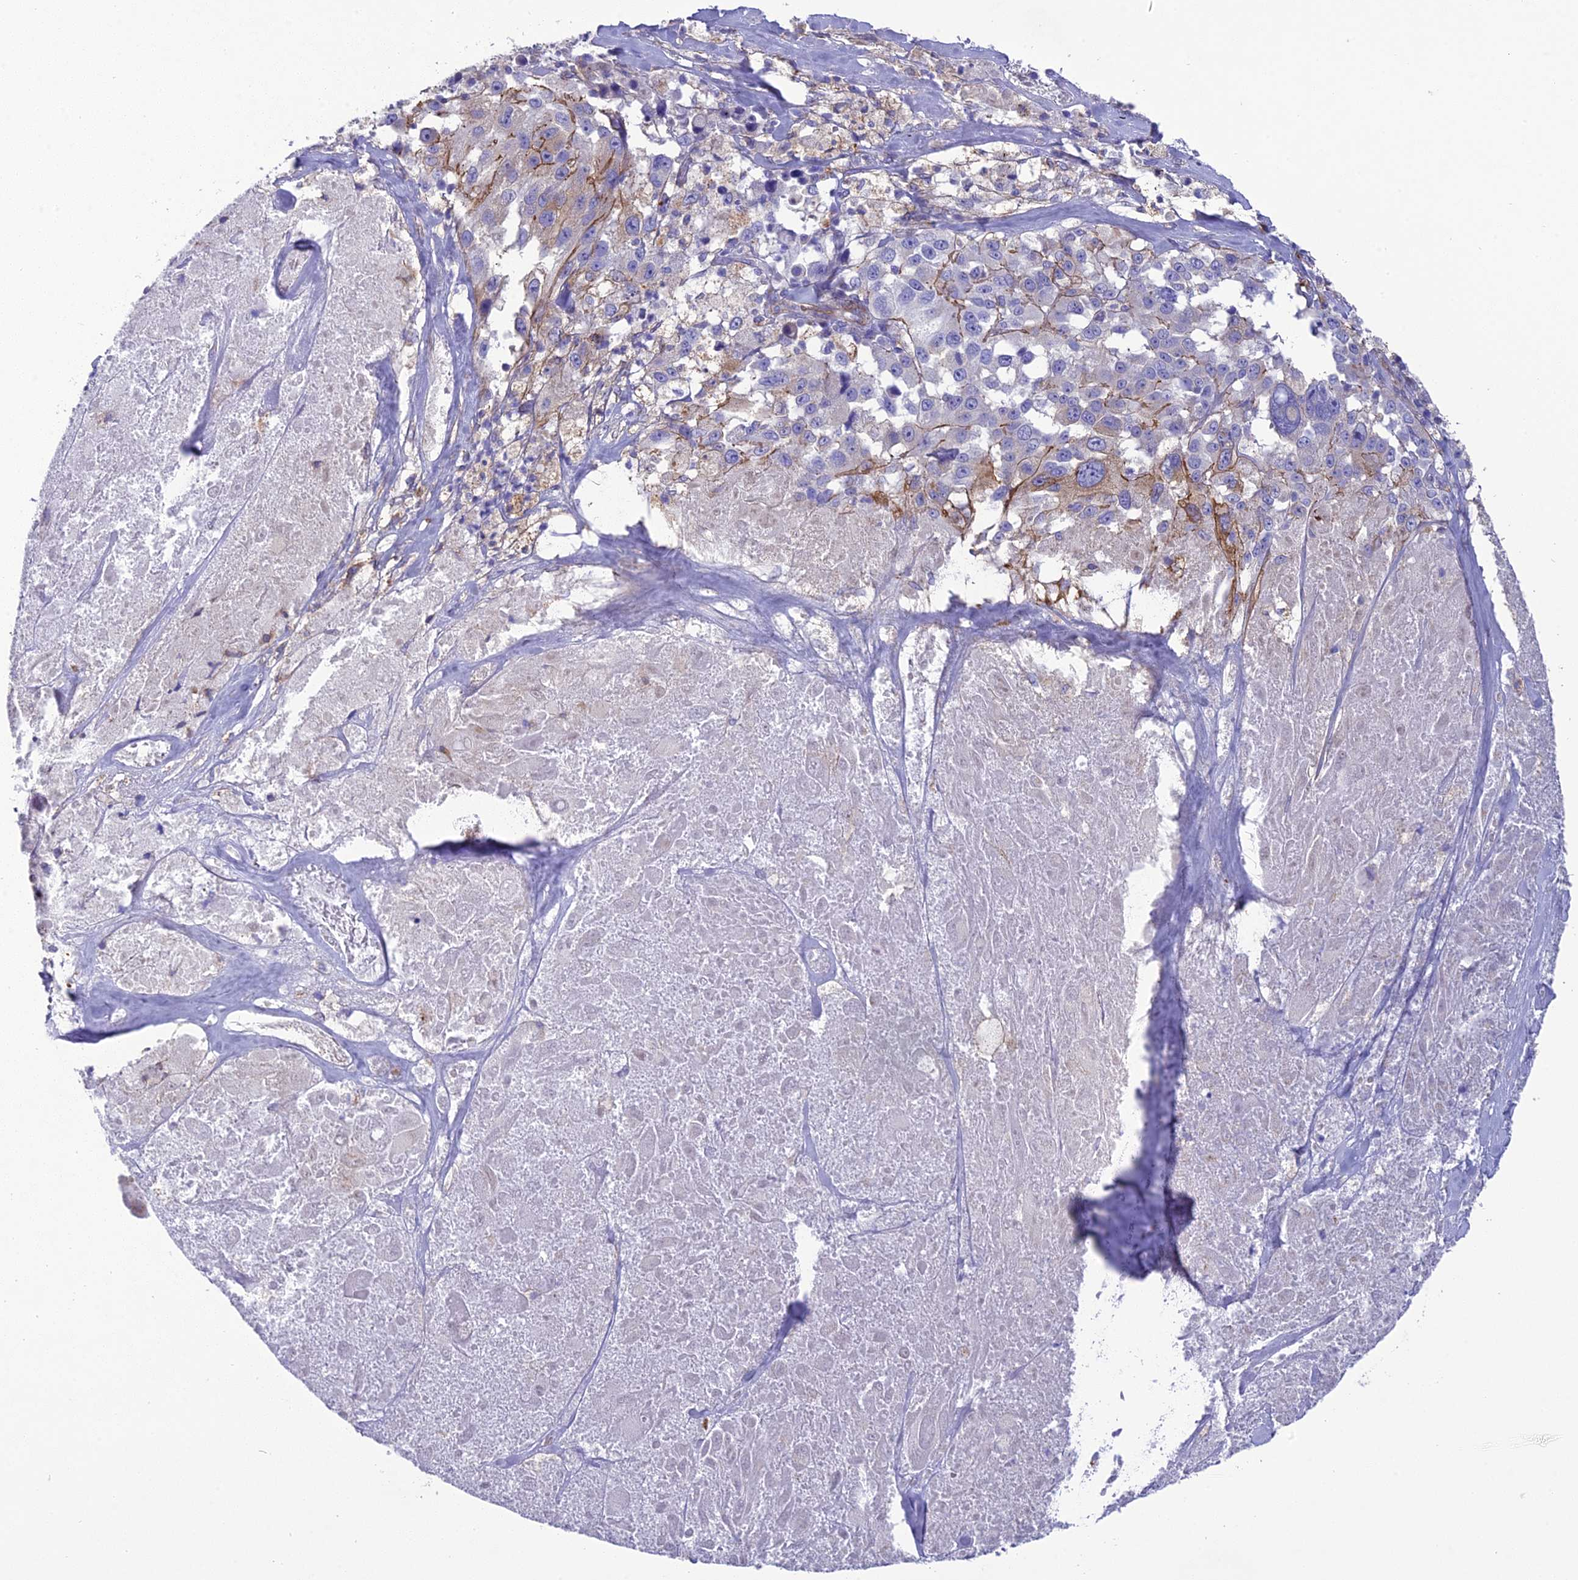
{"staining": {"intensity": "moderate", "quantity": "<25%", "location": "cytoplasmic/membranous"}, "tissue": "melanoma", "cell_type": "Tumor cells", "image_type": "cancer", "snomed": [{"axis": "morphology", "description": "Malignant melanoma, Metastatic site"}, {"axis": "topography", "description": "Lymph node"}], "caption": "Immunohistochemistry staining of malignant melanoma (metastatic site), which exhibits low levels of moderate cytoplasmic/membranous staining in about <25% of tumor cells indicating moderate cytoplasmic/membranous protein positivity. The staining was performed using DAB (brown) for protein detection and nuclei were counterstained in hematoxylin (blue).", "gene": "TNS1", "patient": {"sex": "male", "age": 62}}